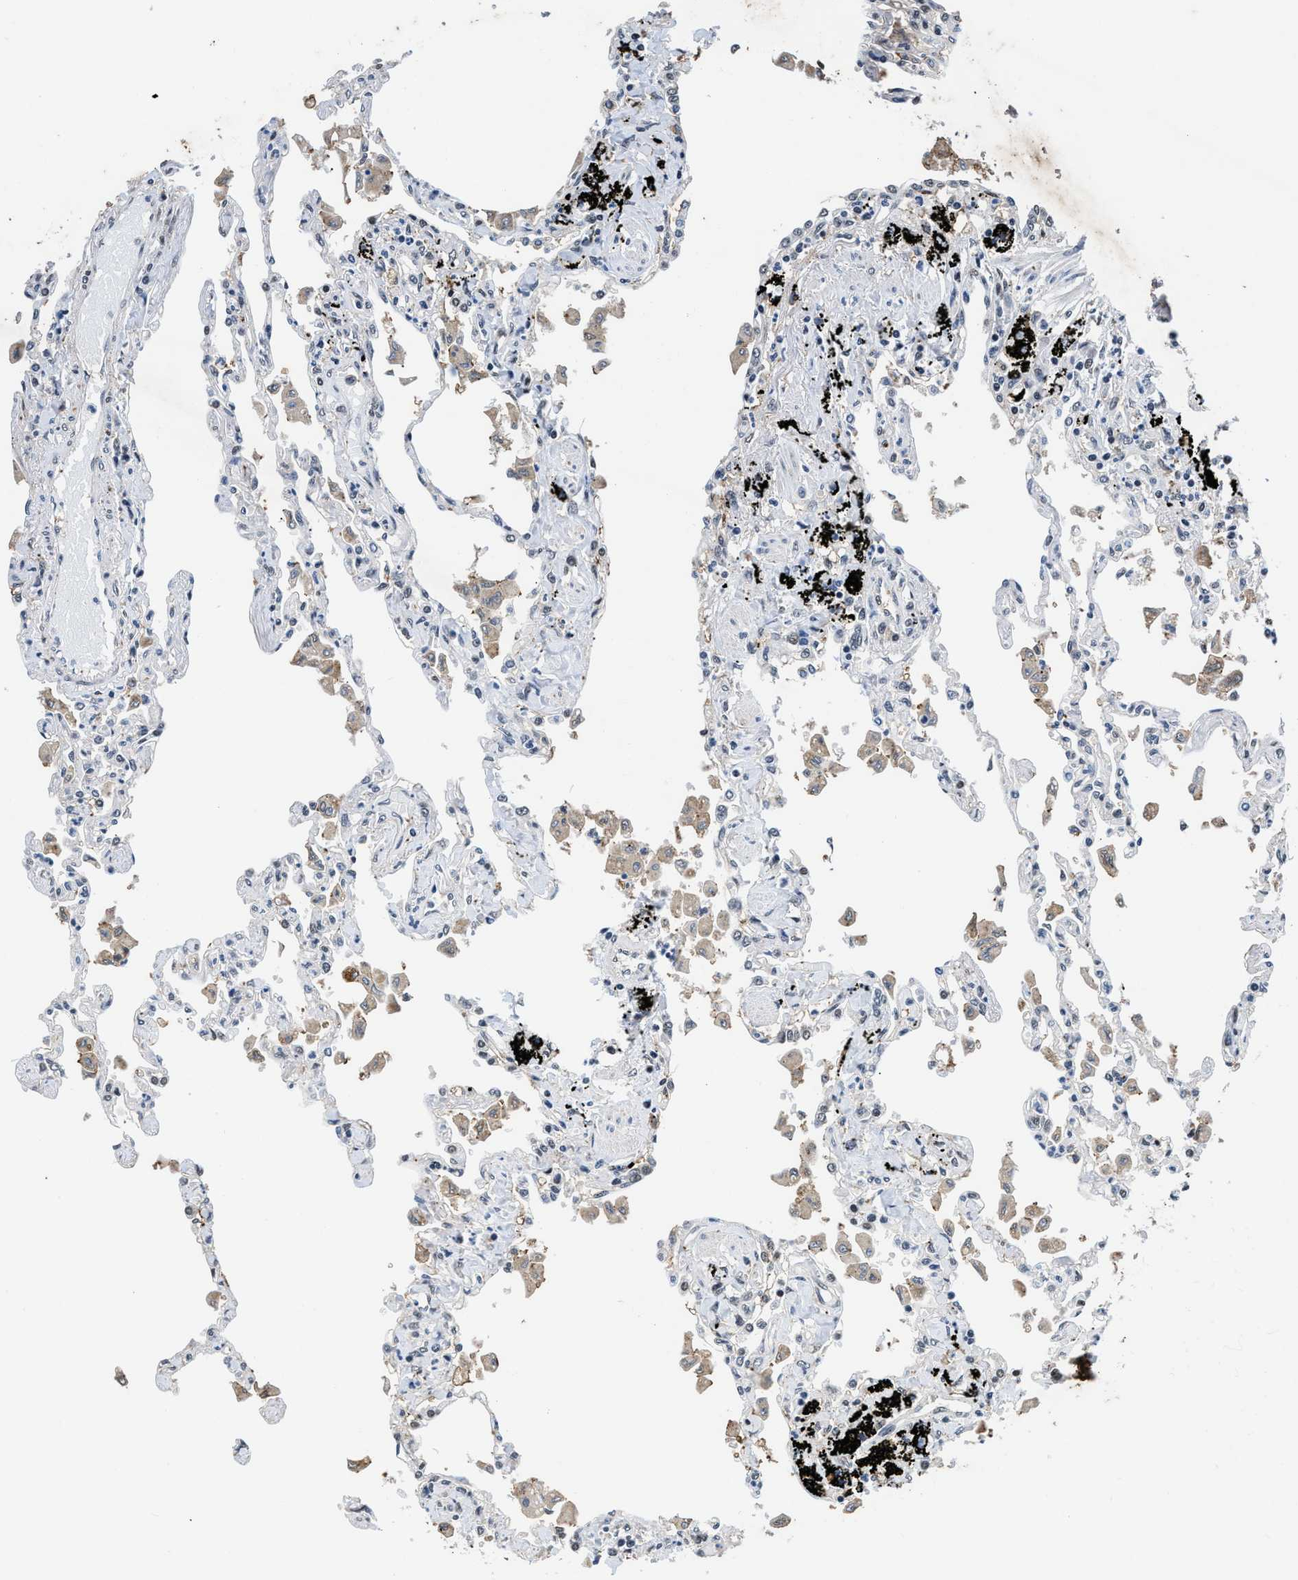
{"staining": {"intensity": "moderate", "quantity": "25%-75%", "location": "nuclear"}, "tissue": "lung", "cell_type": "Alveolar cells", "image_type": "normal", "snomed": [{"axis": "morphology", "description": "Normal tissue, NOS"}, {"axis": "topography", "description": "Bronchus"}, {"axis": "topography", "description": "Lung"}], "caption": "This histopathology image shows IHC staining of unremarkable lung, with medium moderate nuclear expression in about 25%-75% of alveolar cells.", "gene": "HNRNPF", "patient": {"sex": "female", "age": 49}}